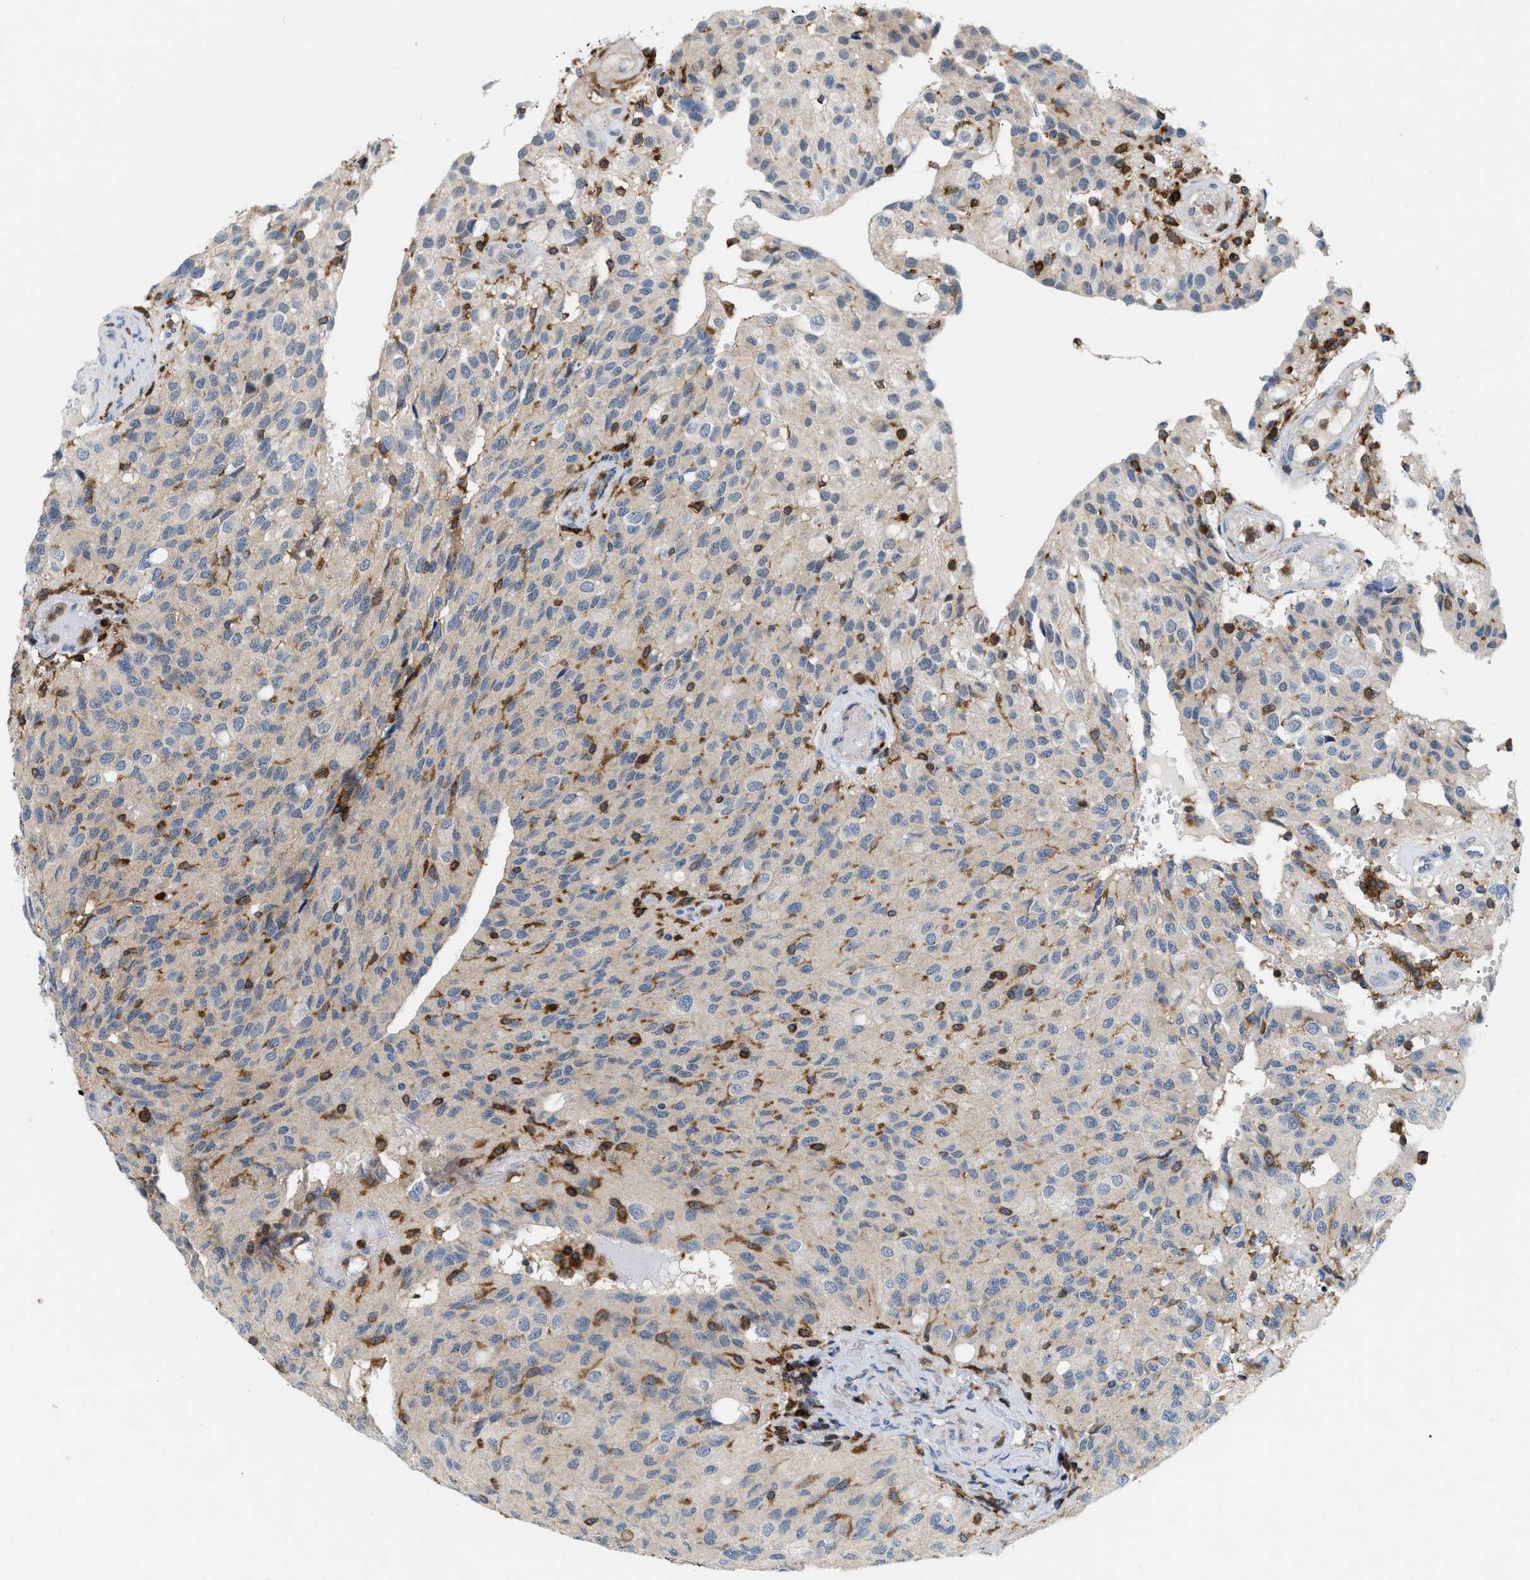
{"staining": {"intensity": "negative", "quantity": "none", "location": "none"}, "tissue": "glioma", "cell_type": "Tumor cells", "image_type": "cancer", "snomed": [{"axis": "morphology", "description": "Glioma, malignant, High grade"}, {"axis": "topography", "description": "Brain"}], "caption": "High magnification brightfield microscopy of high-grade glioma (malignant) stained with DAB (3,3'-diaminobenzidine) (brown) and counterstained with hematoxylin (blue): tumor cells show no significant expression.", "gene": "INPP5D", "patient": {"sex": "male", "age": 32}}